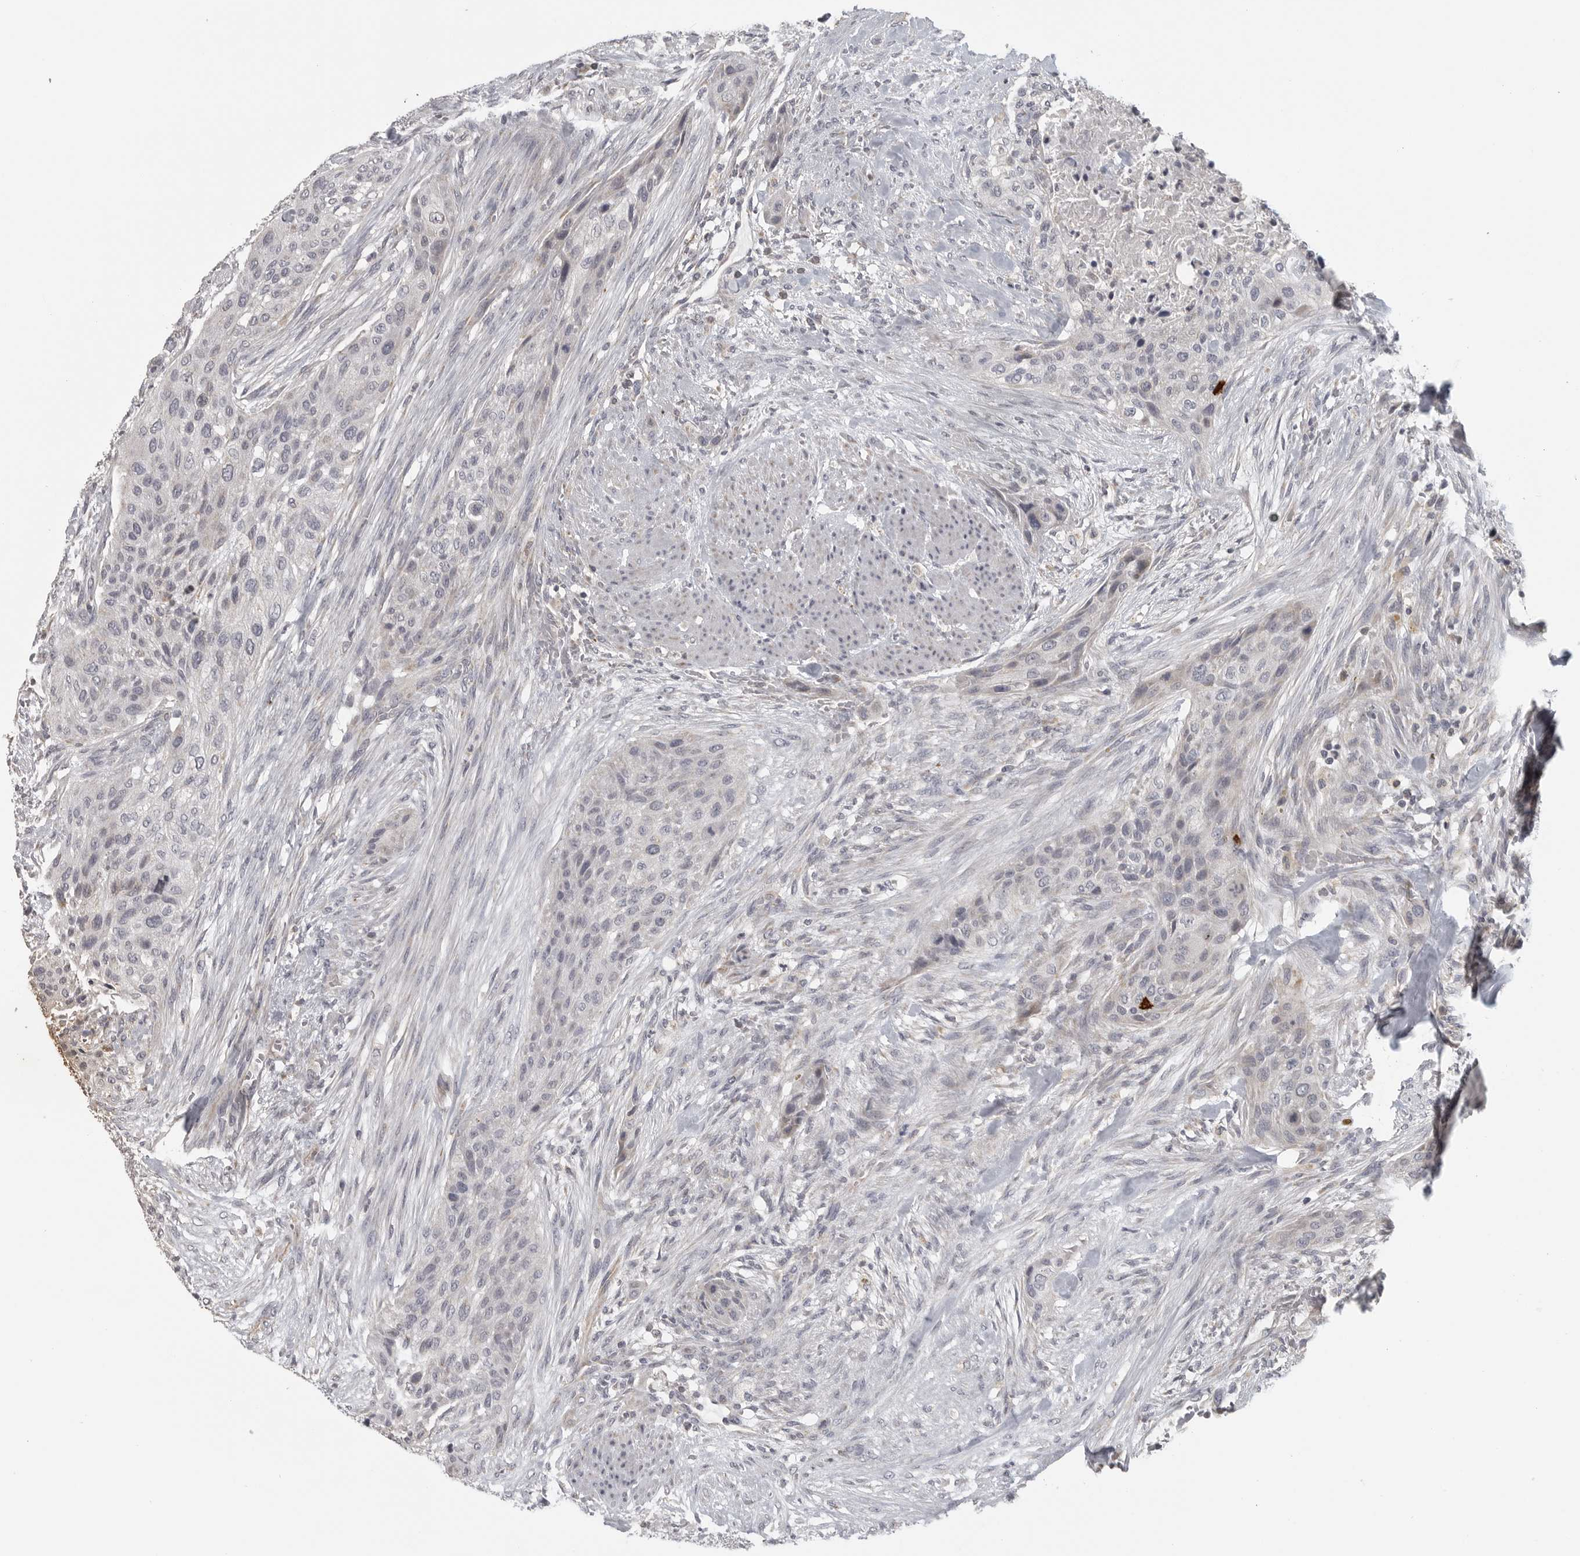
{"staining": {"intensity": "negative", "quantity": "none", "location": "none"}, "tissue": "urothelial cancer", "cell_type": "Tumor cells", "image_type": "cancer", "snomed": [{"axis": "morphology", "description": "Urothelial carcinoma, High grade"}, {"axis": "topography", "description": "Urinary bladder"}], "caption": "The IHC photomicrograph has no significant positivity in tumor cells of urothelial cancer tissue.", "gene": "RXFP3", "patient": {"sex": "male", "age": 35}}